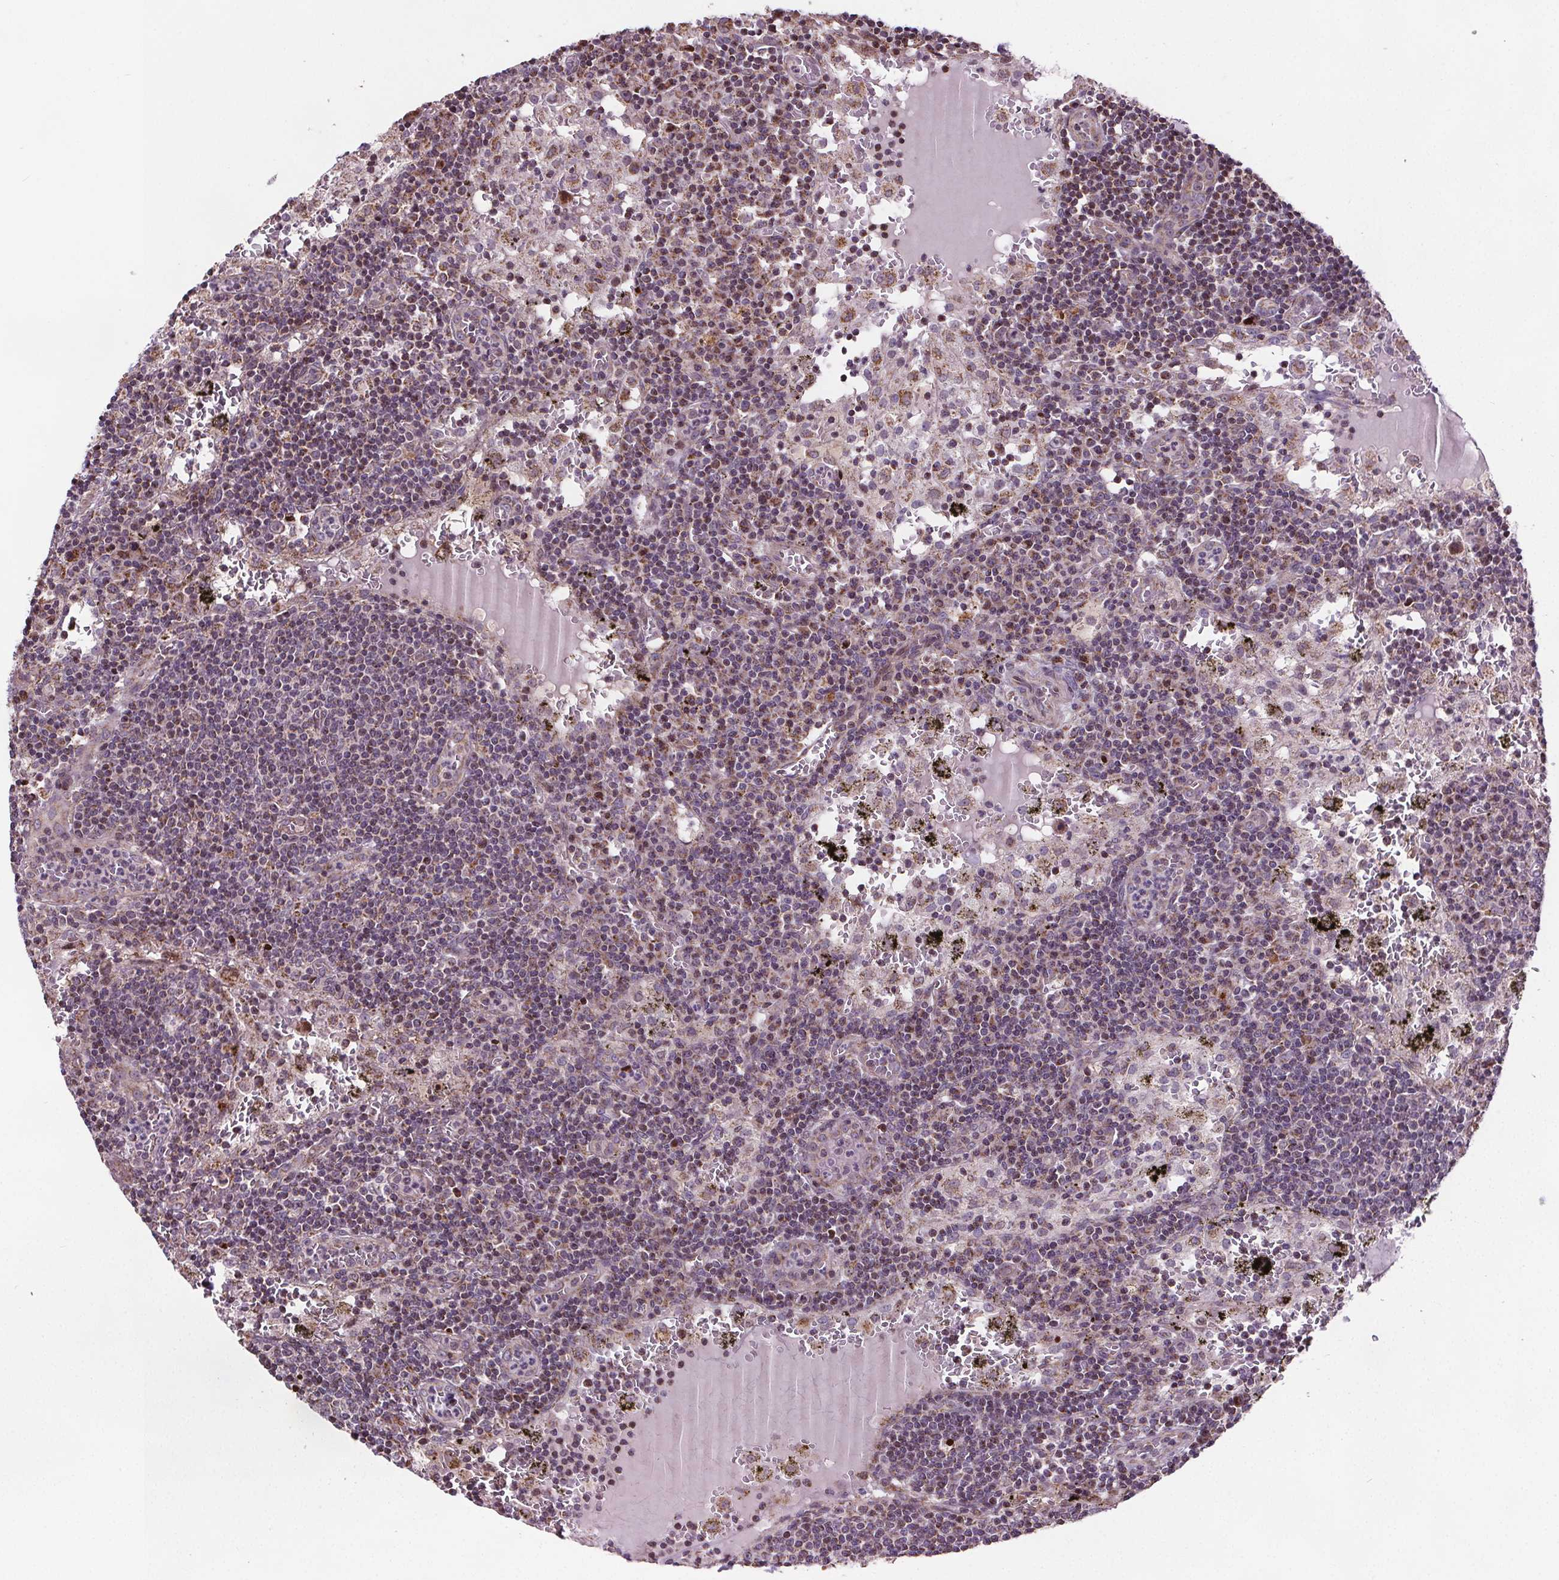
{"staining": {"intensity": "weak", "quantity": "<25%", "location": "cytoplasmic/membranous"}, "tissue": "lymph node", "cell_type": "Germinal center cells", "image_type": "normal", "snomed": [{"axis": "morphology", "description": "Normal tissue, NOS"}, {"axis": "topography", "description": "Lymph node"}], "caption": "Immunohistochemical staining of normal human lymph node exhibits no significant expression in germinal center cells. (DAB (3,3'-diaminobenzidine) immunohistochemistry visualized using brightfield microscopy, high magnification).", "gene": "SUCLA2", "patient": {"sex": "male", "age": 62}}